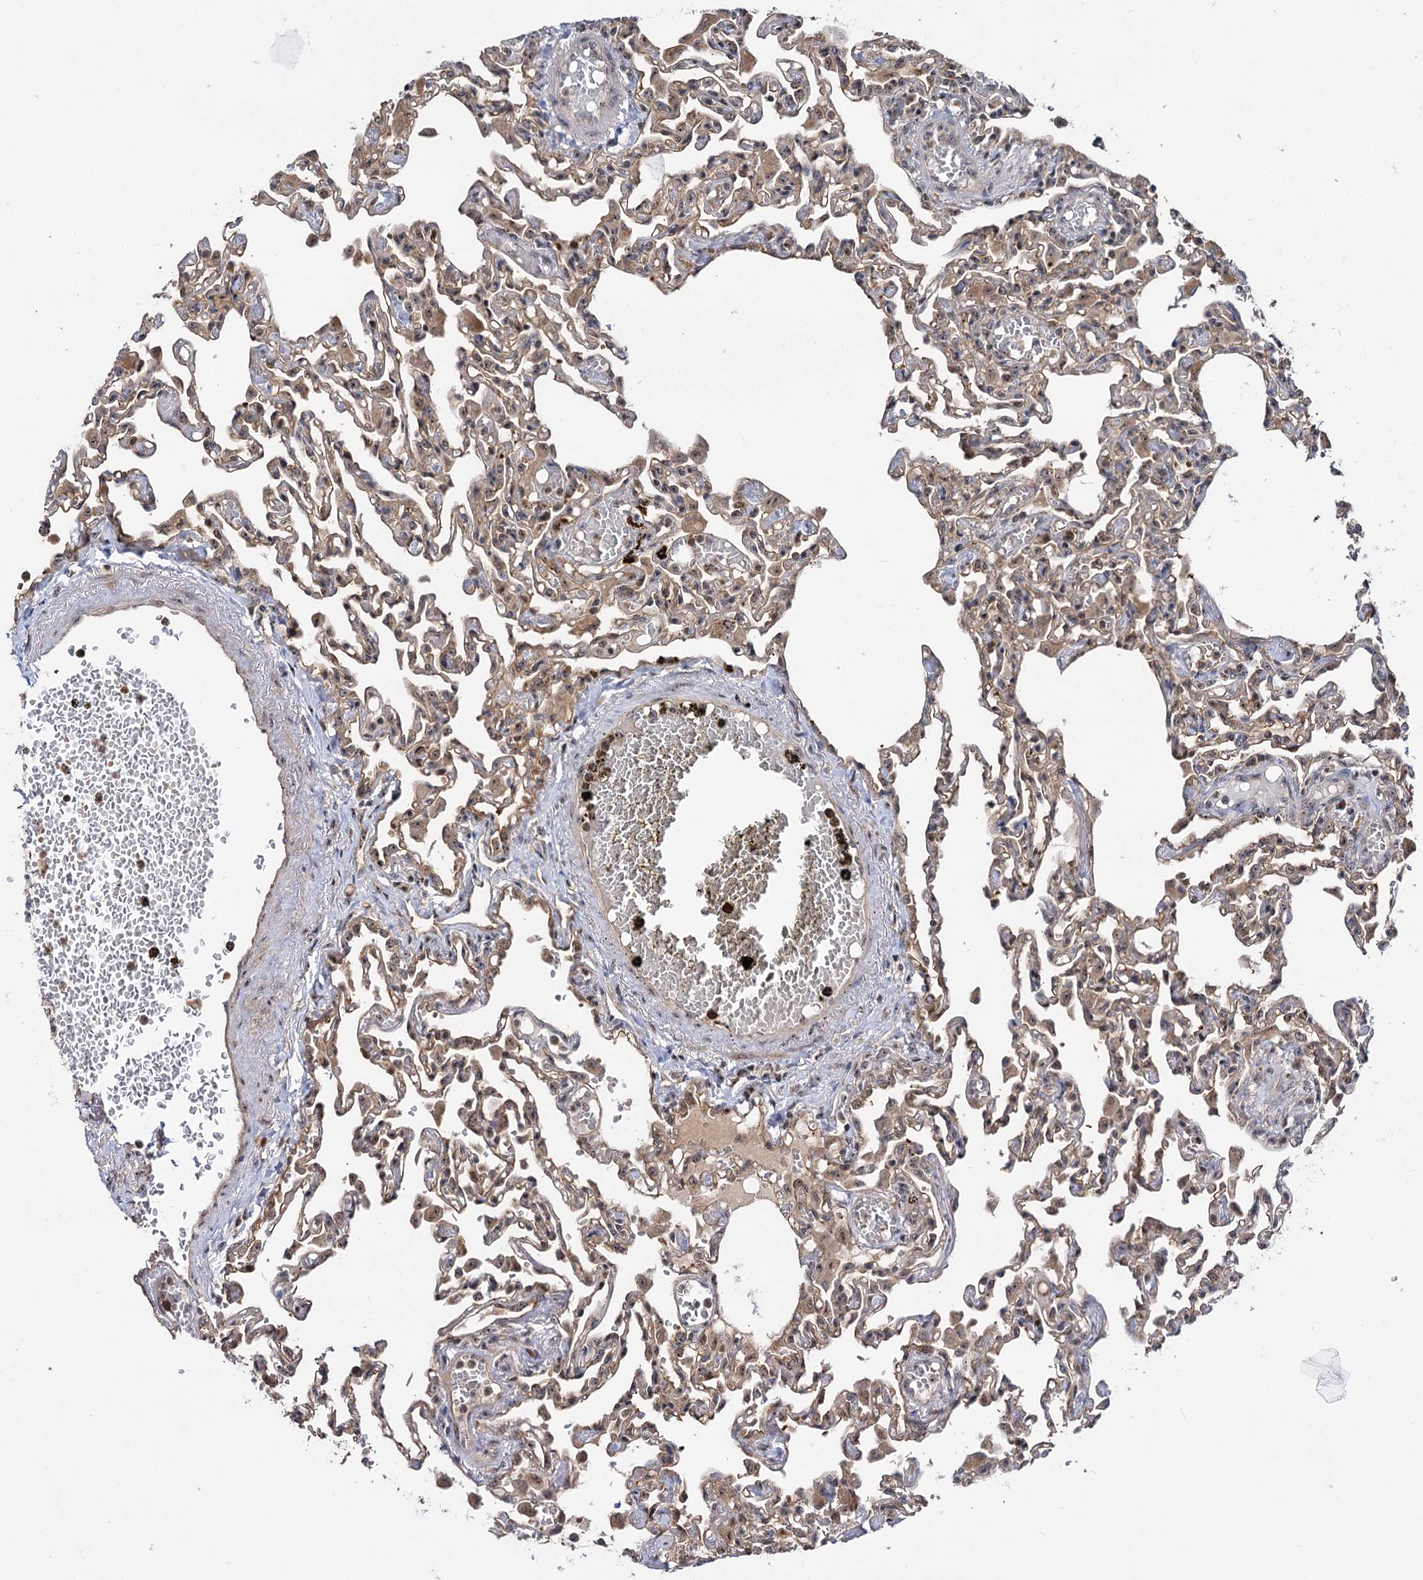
{"staining": {"intensity": "moderate", "quantity": "25%-75%", "location": "cytoplasmic/membranous,nuclear"}, "tissue": "lung", "cell_type": "Alveolar cells", "image_type": "normal", "snomed": [{"axis": "morphology", "description": "Normal tissue, NOS"}, {"axis": "topography", "description": "Bronchus"}, {"axis": "topography", "description": "Lung"}], "caption": "This histopathology image displays unremarkable lung stained with immunohistochemistry to label a protein in brown. The cytoplasmic/membranous,nuclear of alveolar cells show moderate positivity for the protein. Nuclei are counter-stained blue.", "gene": "SUPT20H", "patient": {"sex": "female", "age": 49}}